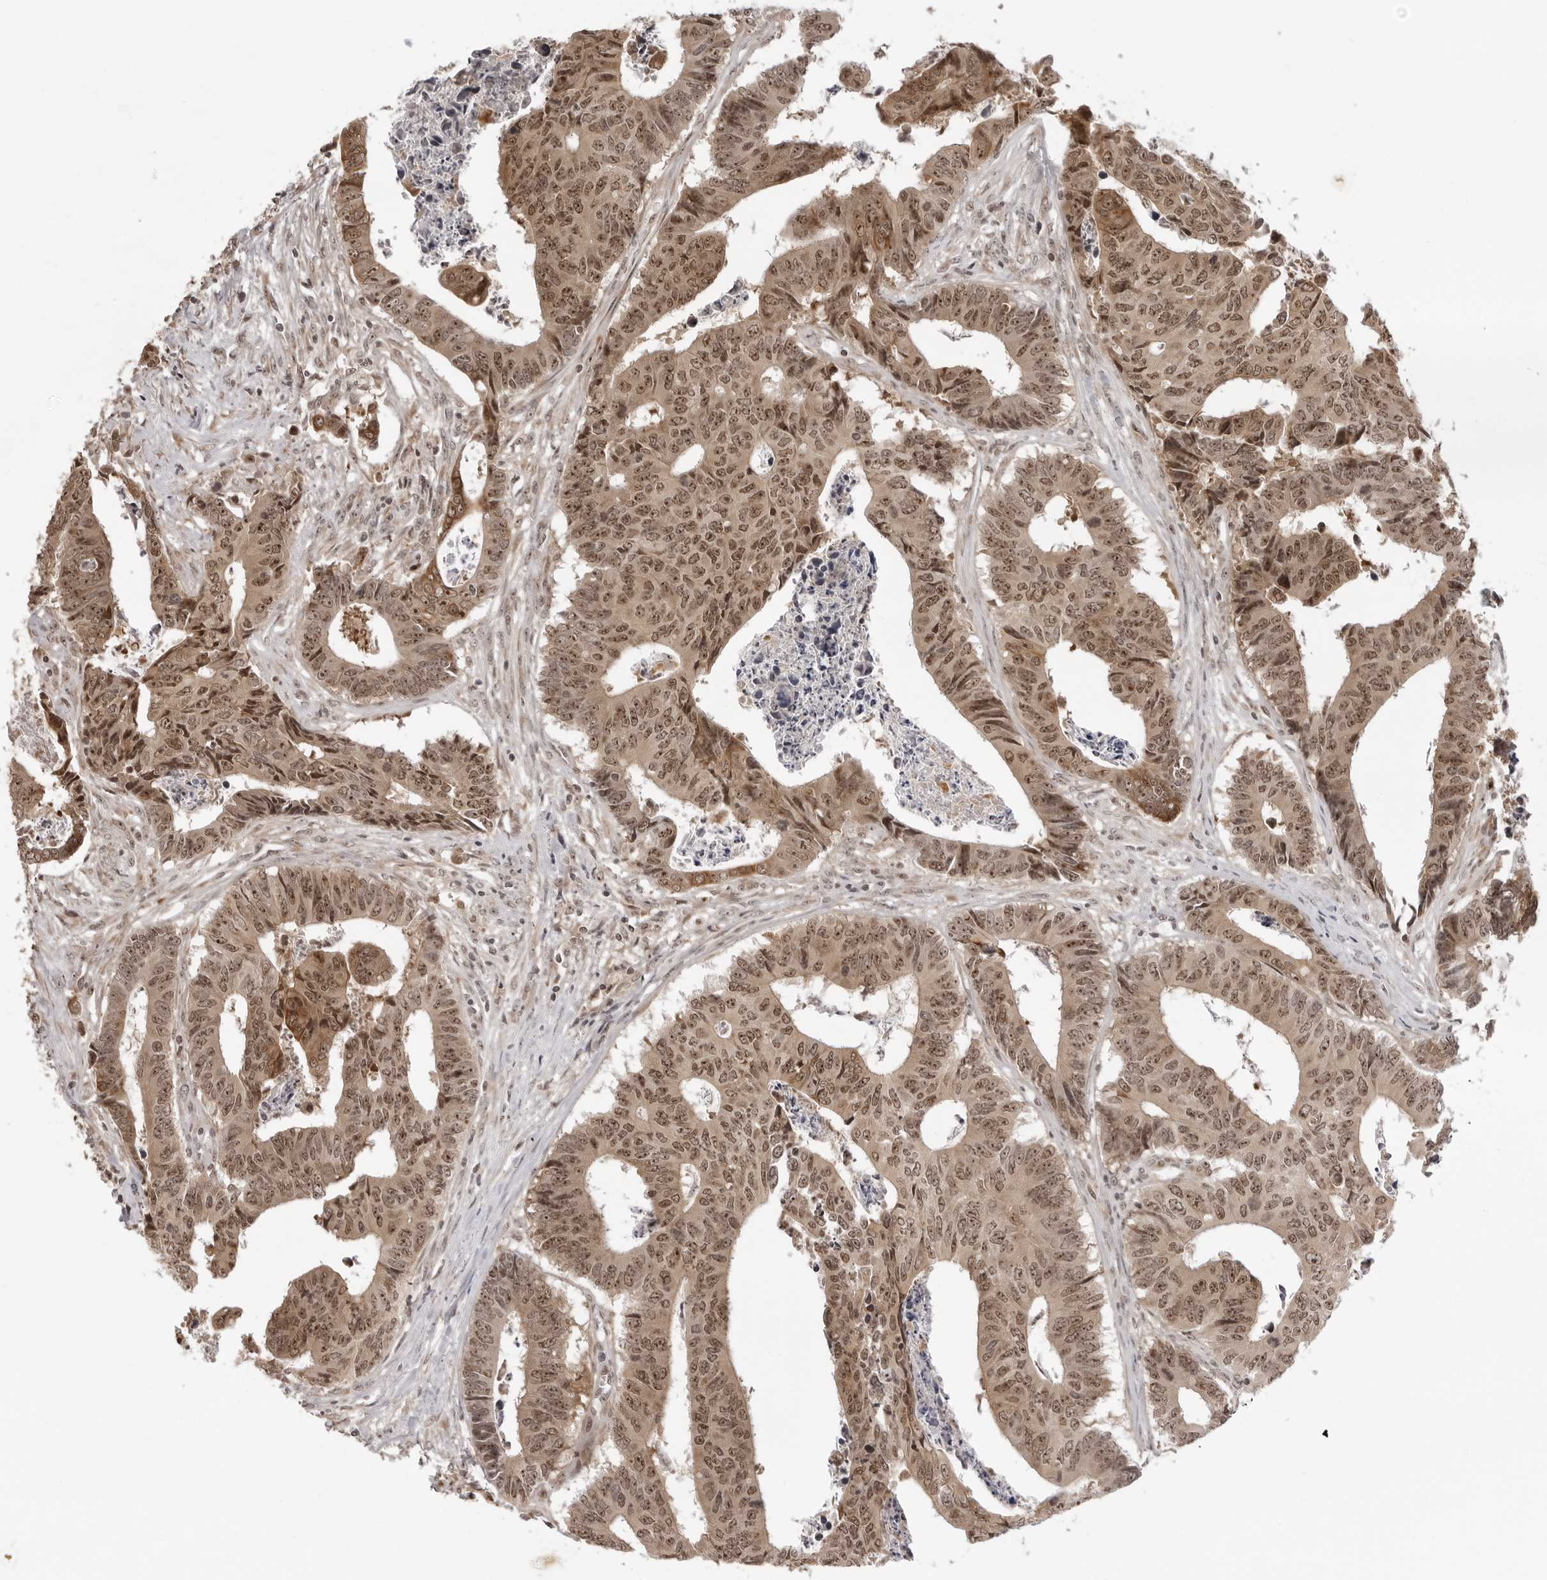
{"staining": {"intensity": "moderate", "quantity": ">75%", "location": "cytoplasmic/membranous,nuclear"}, "tissue": "colorectal cancer", "cell_type": "Tumor cells", "image_type": "cancer", "snomed": [{"axis": "morphology", "description": "Adenocarcinoma, NOS"}, {"axis": "topography", "description": "Rectum"}], "caption": "An image showing moderate cytoplasmic/membranous and nuclear positivity in approximately >75% of tumor cells in colorectal cancer, as visualized by brown immunohistochemical staining.", "gene": "EXOSC10", "patient": {"sex": "male", "age": 84}}